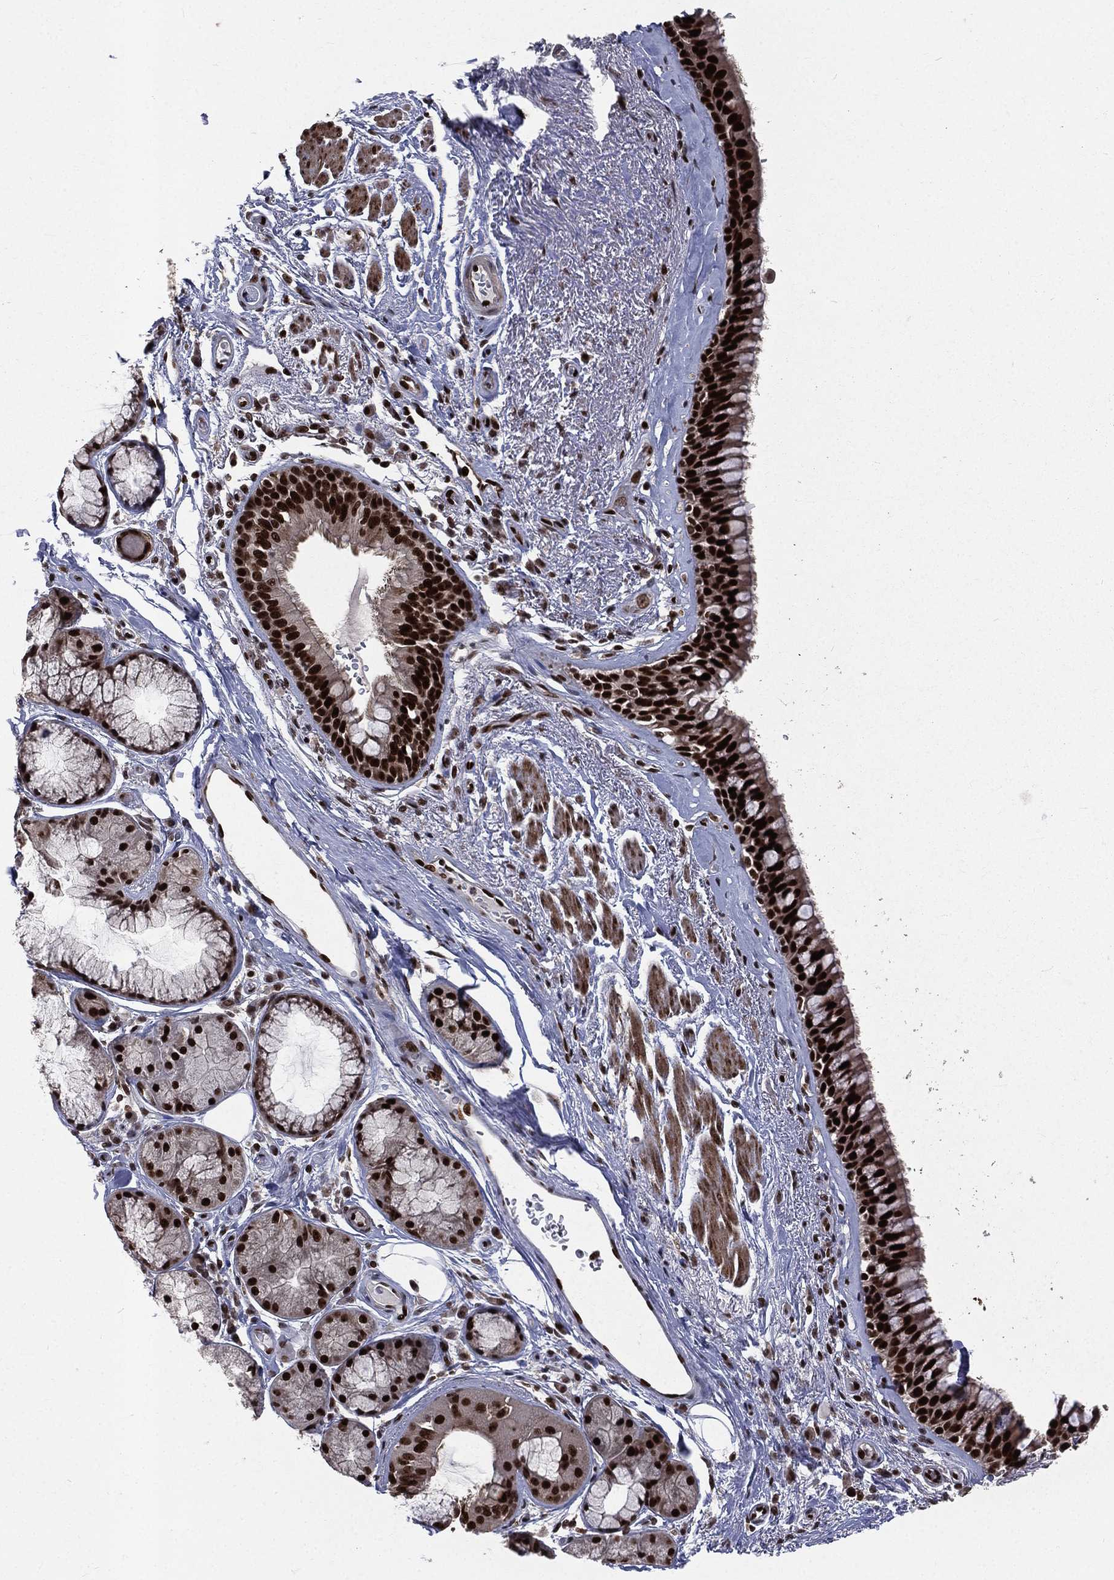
{"staining": {"intensity": "strong", "quantity": ">75%", "location": "nuclear"}, "tissue": "bronchus", "cell_type": "Respiratory epithelial cells", "image_type": "normal", "snomed": [{"axis": "morphology", "description": "Normal tissue, NOS"}, {"axis": "topography", "description": "Bronchus"}], "caption": "An IHC micrograph of normal tissue is shown. Protein staining in brown shows strong nuclear positivity in bronchus within respiratory epithelial cells.", "gene": "POLB", "patient": {"sex": "male", "age": 82}}